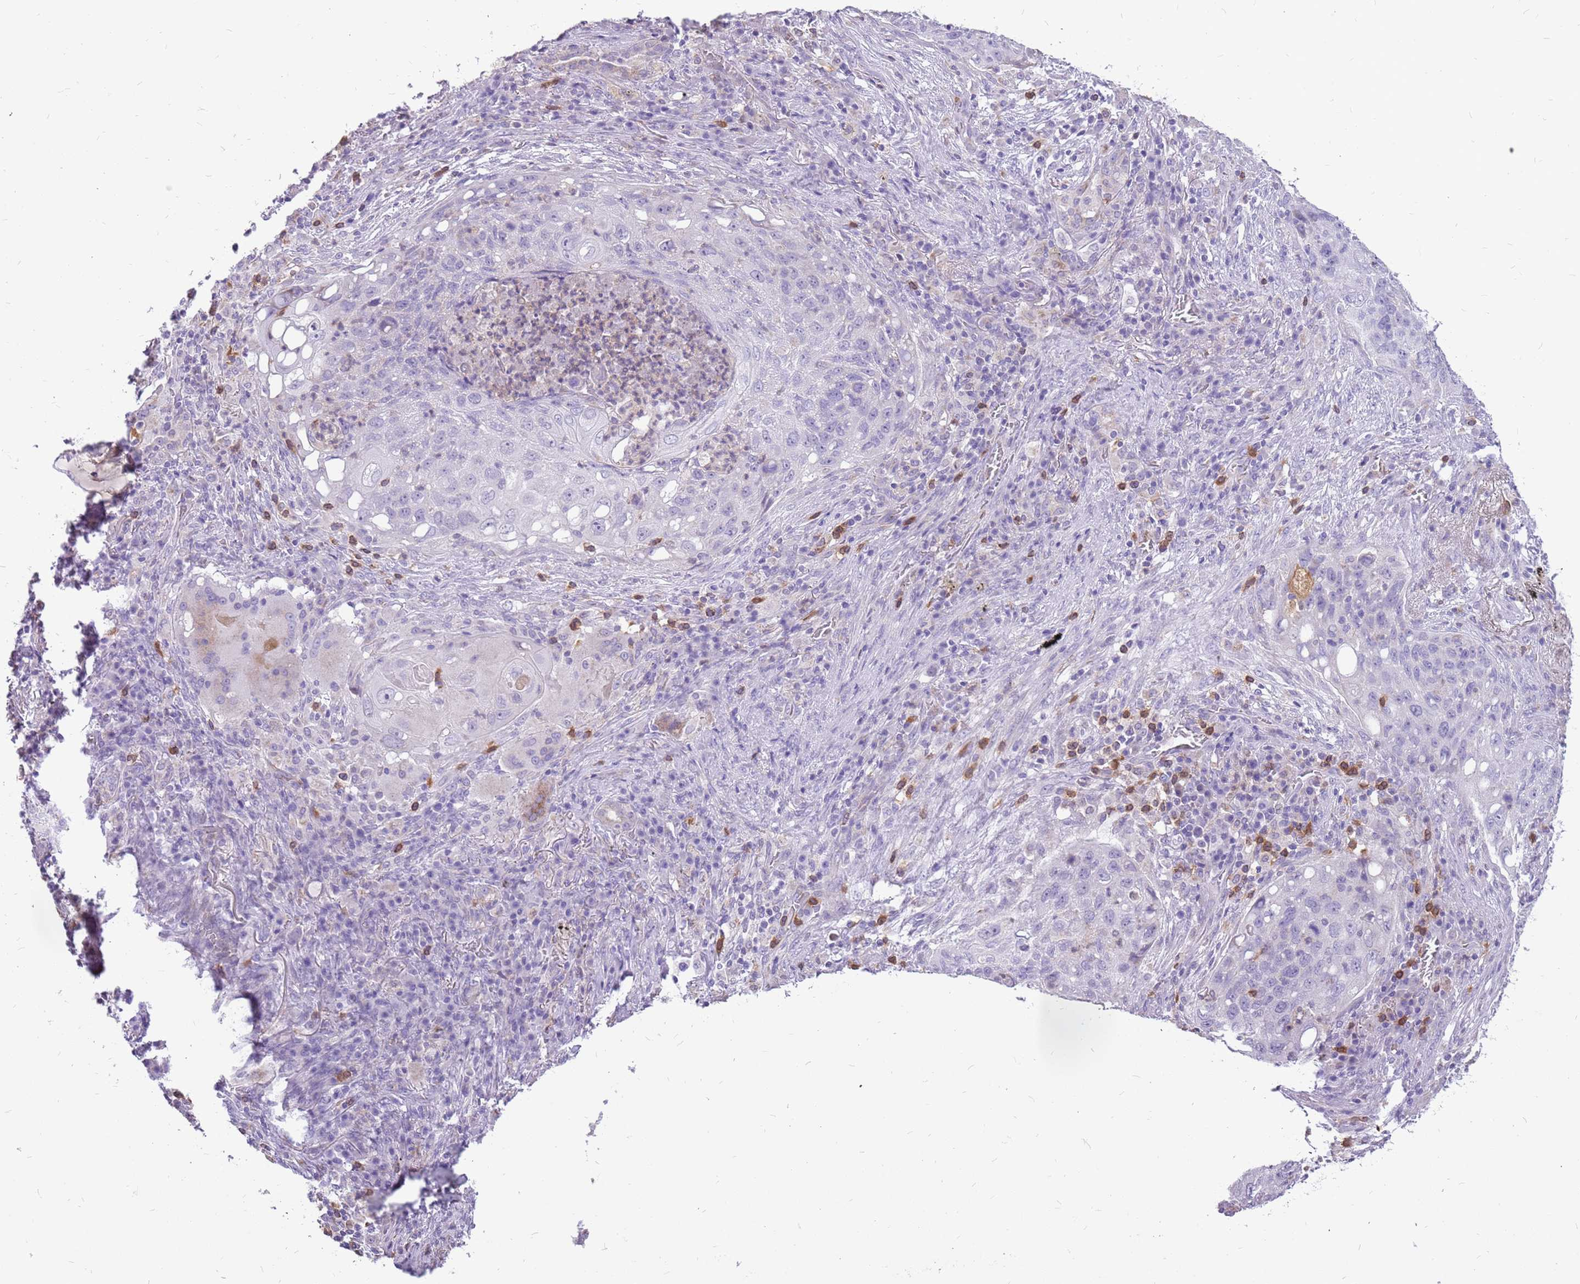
{"staining": {"intensity": "negative", "quantity": "none", "location": "none"}, "tissue": "lung cancer", "cell_type": "Tumor cells", "image_type": "cancer", "snomed": [{"axis": "morphology", "description": "Squamous cell carcinoma, NOS"}, {"axis": "topography", "description": "Lung"}], "caption": "Immunohistochemistry image of neoplastic tissue: lung cancer stained with DAB (3,3'-diaminobenzidine) demonstrates no significant protein expression in tumor cells.", "gene": "PCNX1", "patient": {"sex": "female", "age": 63}}